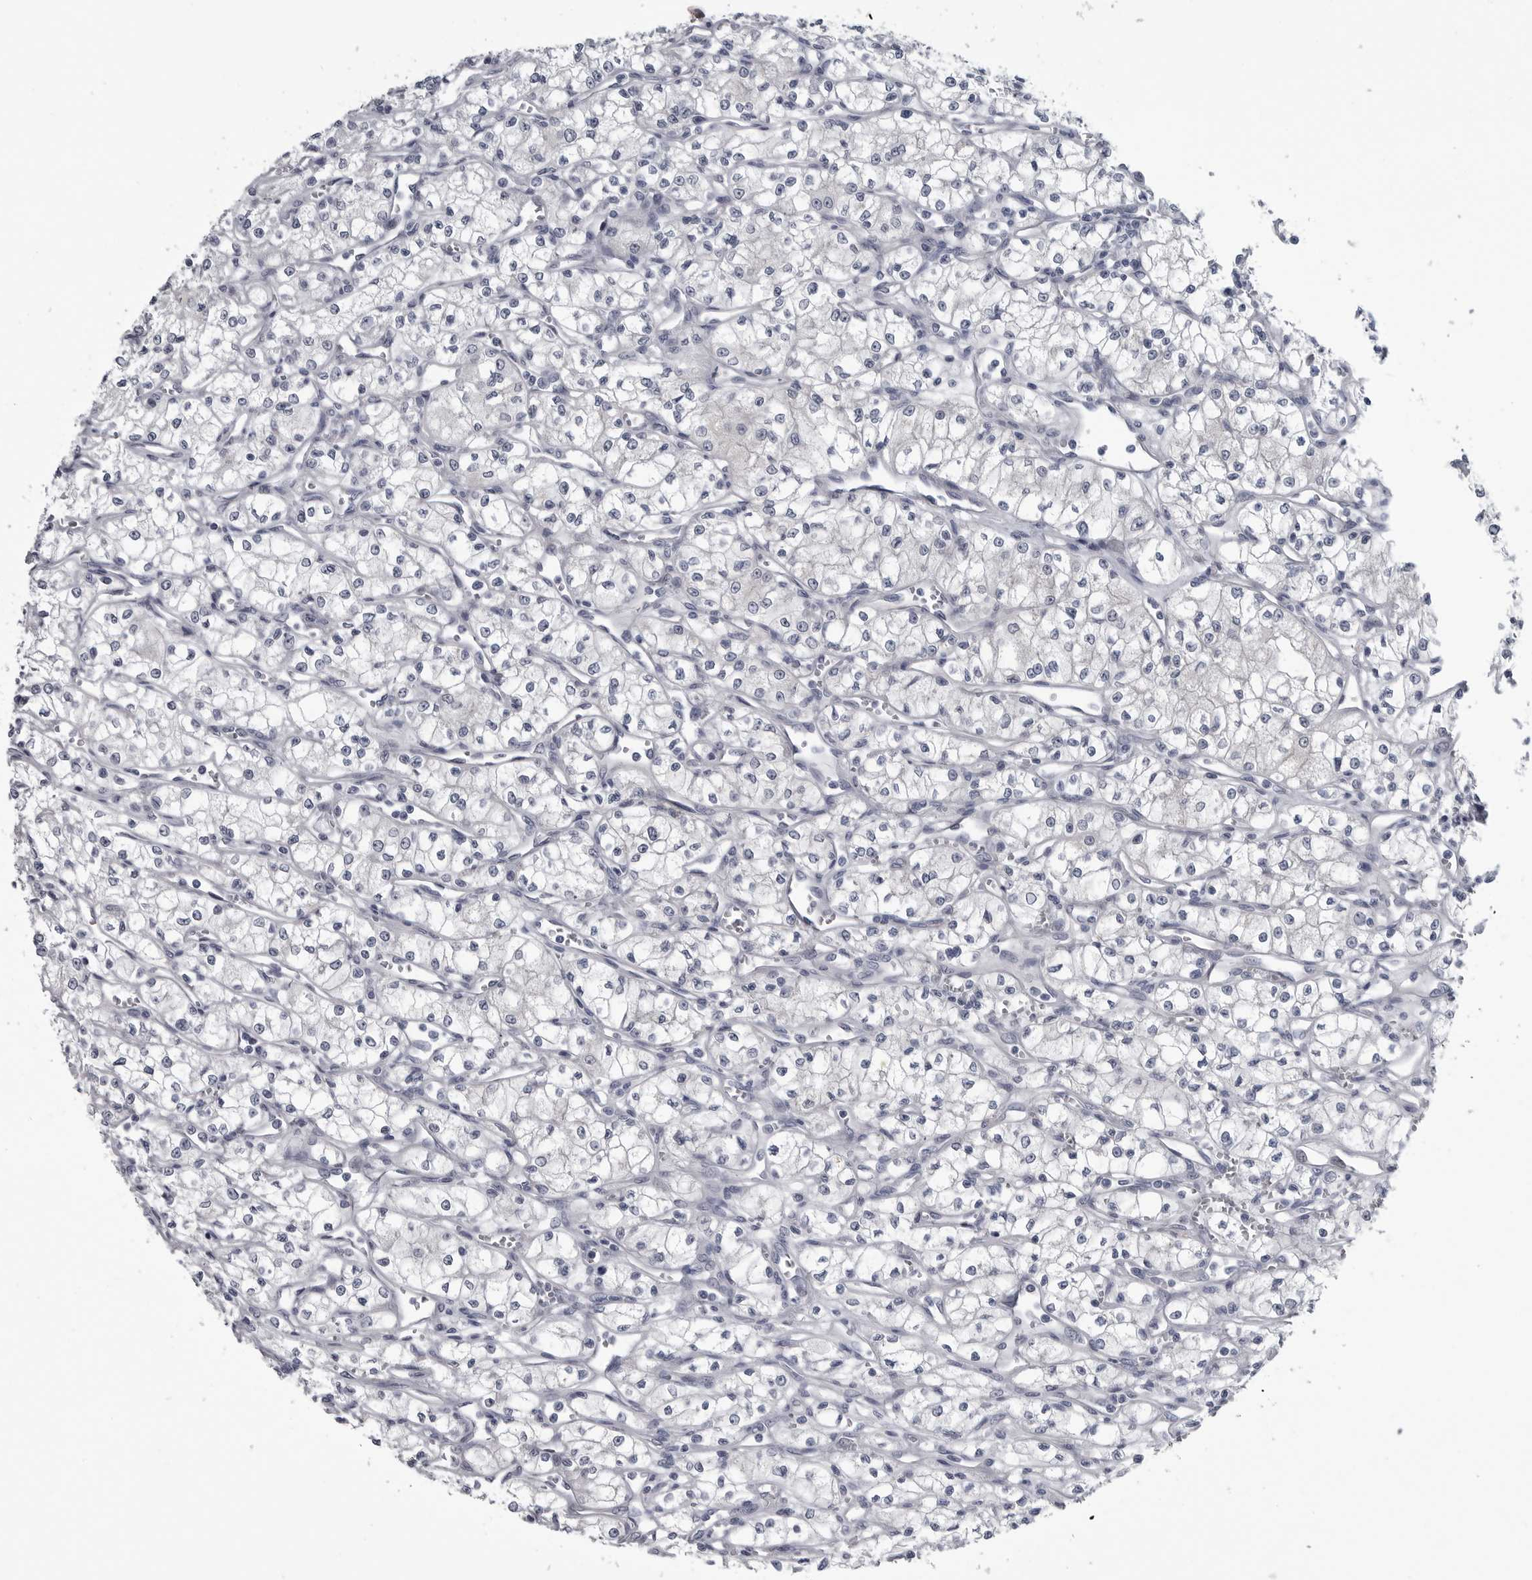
{"staining": {"intensity": "negative", "quantity": "none", "location": "none"}, "tissue": "renal cancer", "cell_type": "Tumor cells", "image_type": "cancer", "snomed": [{"axis": "morphology", "description": "Adenocarcinoma, NOS"}, {"axis": "topography", "description": "Kidney"}], "caption": "Immunohistochemistry (IHC) histopathology image of human adenocarcinoma (renal) stained for a protein (brown), which demonstrates no expression in tumor cells. (Stains: DAB immunohistochemistry with hematoxylin counter stain, Microscopy: brightfield microscopy at high magnification).", "gene": "MYOC", "patient": {"sex": "male", "age": 59}}